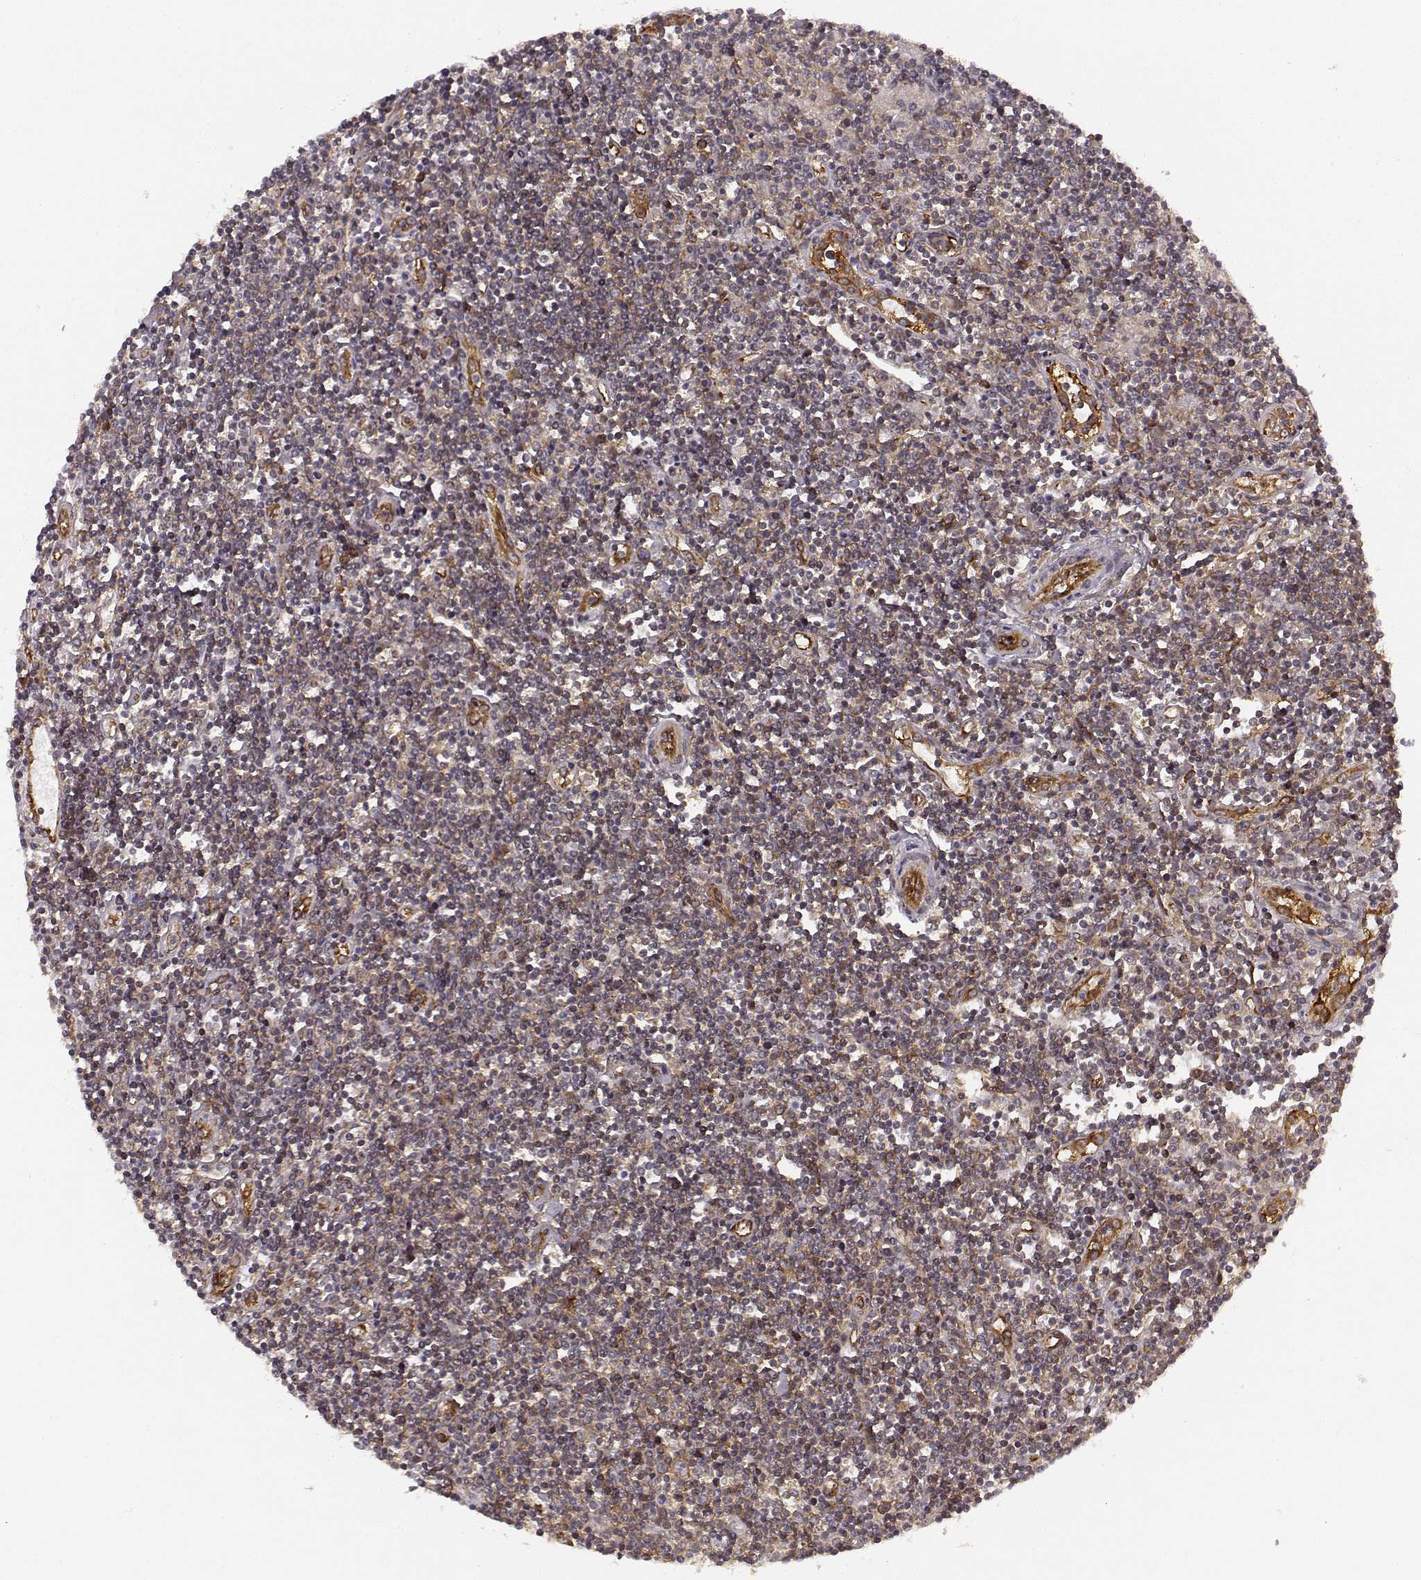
{"staining": {"intensity": "negative", "quantity": "none", "location": "none"}, "tissue": "lymphoma", "cell_type": "Tumor cells", "image_type": "cancer", "snomed": [{"axis": "morphology", "description": "Hodgkin's disease, NOS"}, {"axis": "topography", "description": "Lymph node"}], "caption": "High power microscopy micrograph of an IHC image of Hodgkin's disease, revealing no significant staining in tumor cells.", "gene": "TMEM14A", "patient": {"sex": "male", "age": 40}}